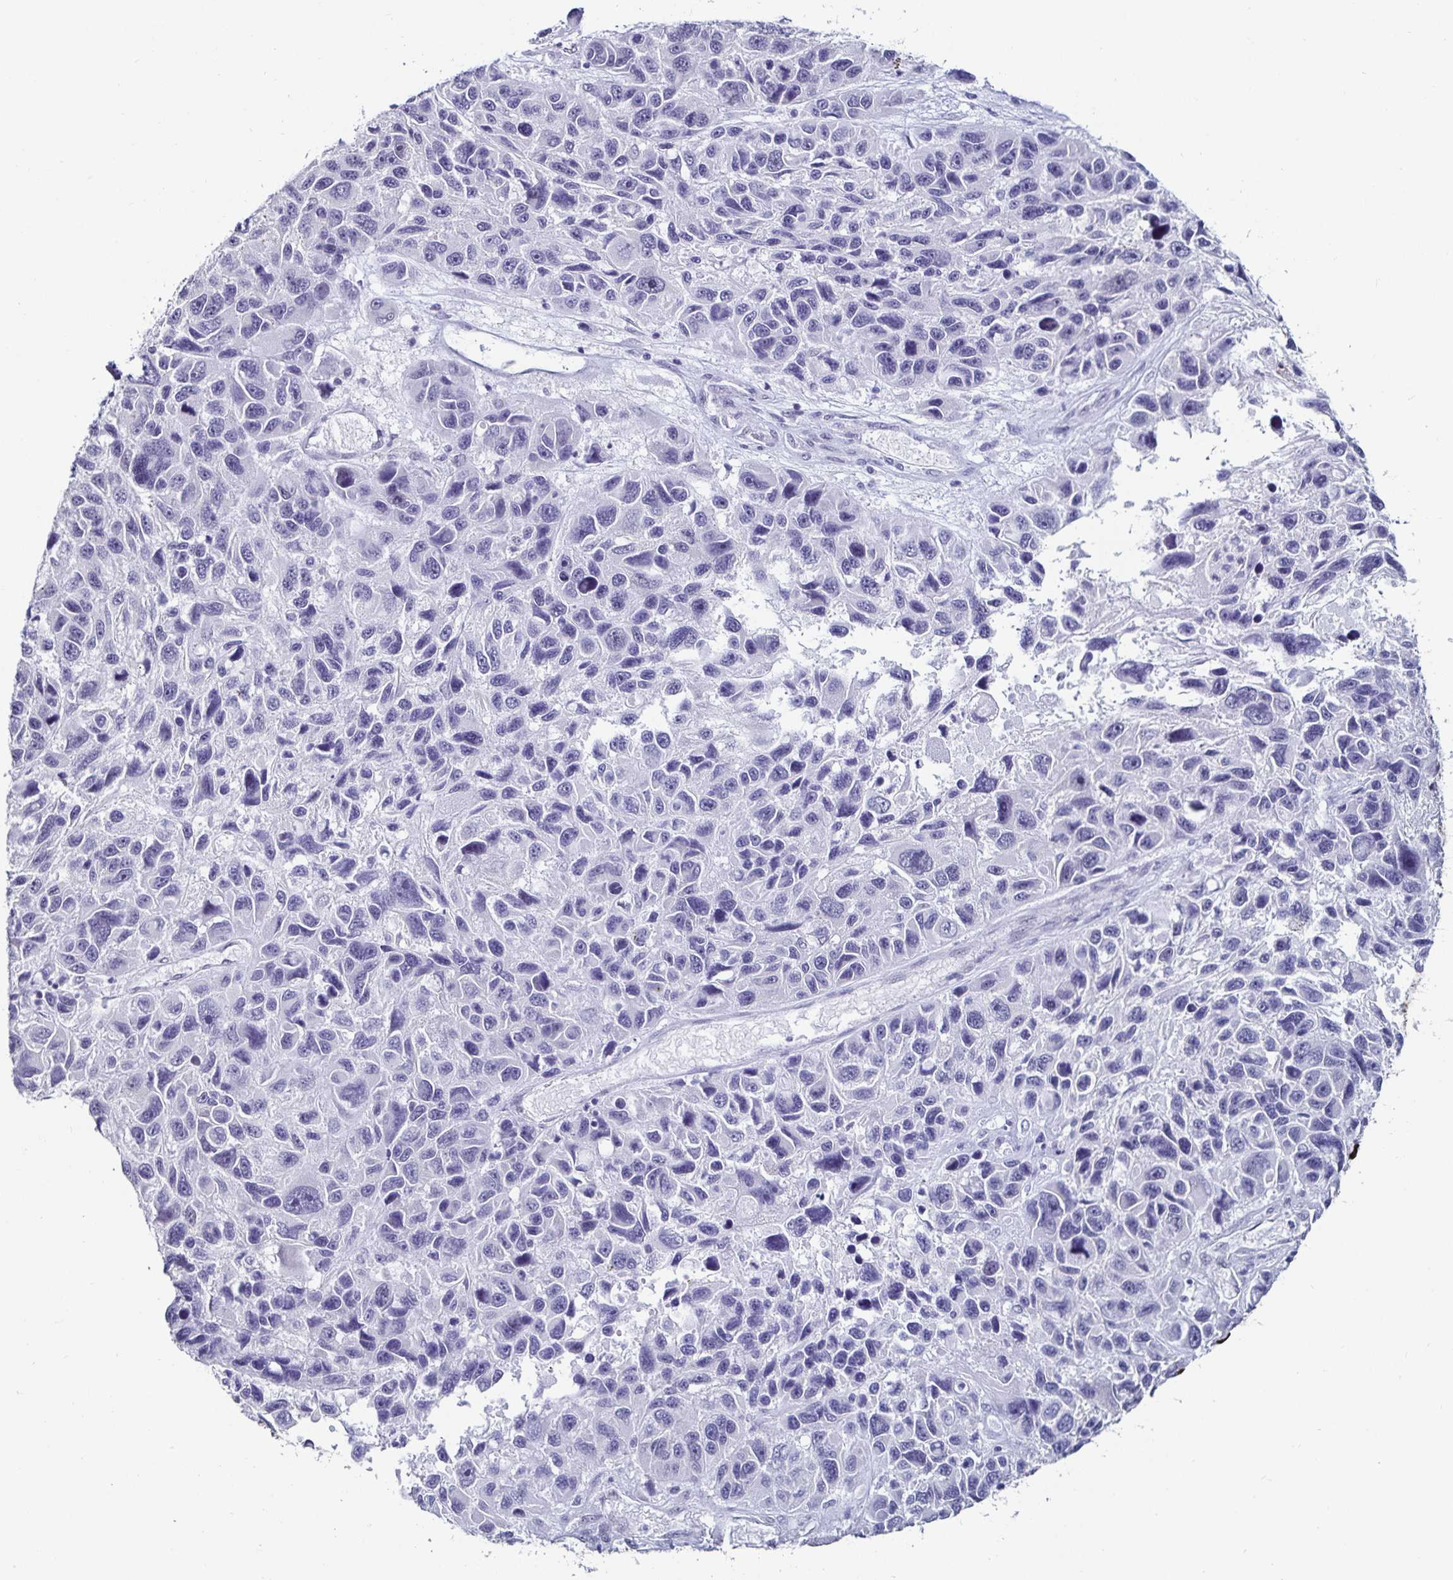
{"staining": {"intensity": "negative", "quantity": "none", "location": "none"}, "tissue": "melanoma", "cell_type": "Tumor cells", "image_type": "cancer", "snomed": [{"axis": "morphology", "description": "Malignant melanoma, NOS"}, {"axis": "topography", "description": "Skin"}], "caption": "There is no significant expression in tumor cells of malignant melanoma.", "gene": "DDX39B", "patient": {"sex": "male", "age": 53}}